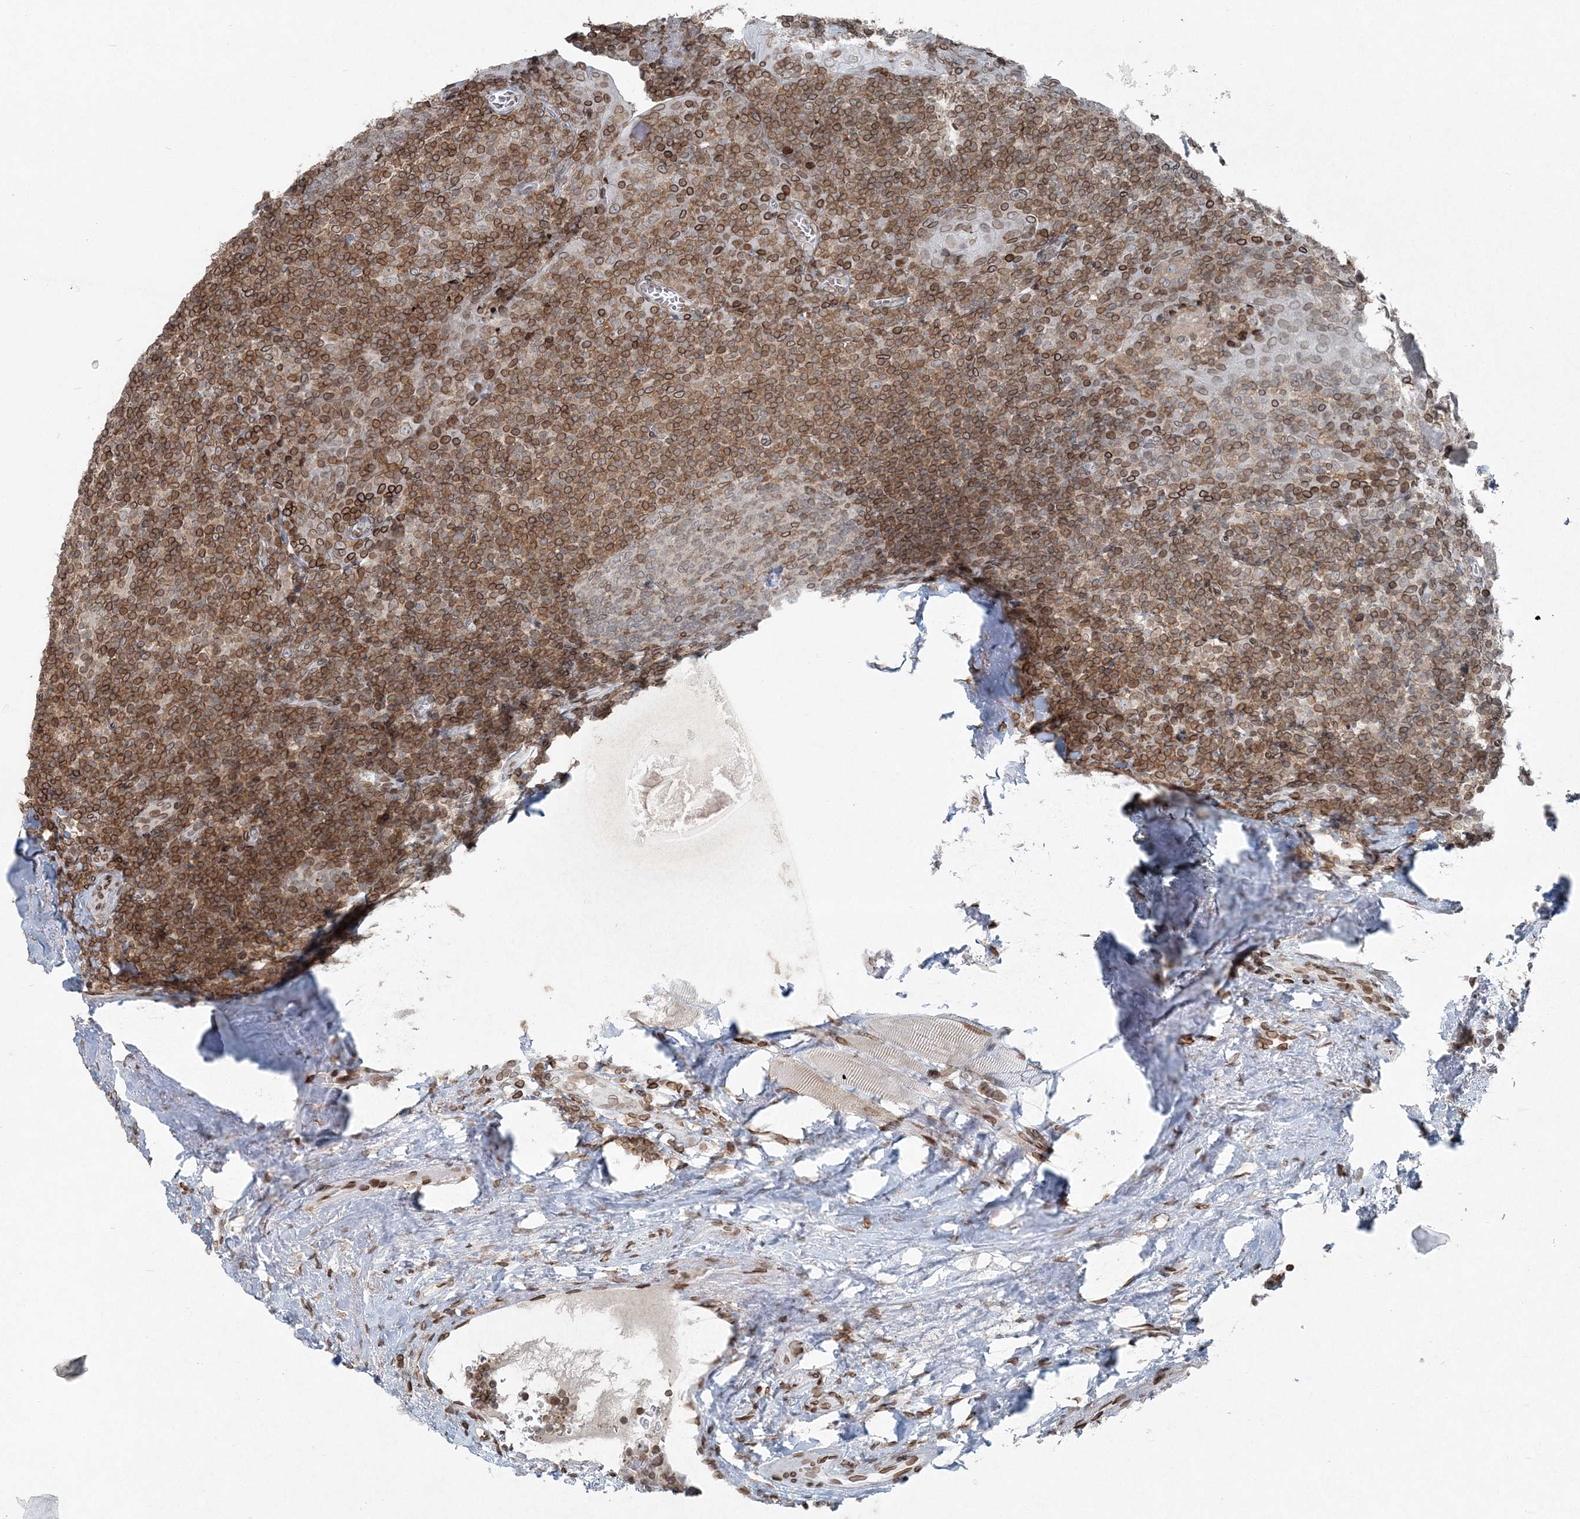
{"staining": {"intensity": "moderate", "quantity": "<25%", "location": "cytoplasmic/membranous,nuclear"}, "tissue": "tonsil", "cell_type": "Germinal center cells", "image_type": "normal", "snomed": [{"axis": "morphology", "description": "Normal tissue, NOS"}, {"axis": "topography", "description": "Tonsil"}], "caption": "IHC of normal human tonsil reveals low levels of moderate cytoplasmic/membranous,nuclear expression in approximately <25% of germinal center cells. Nuclei are stained in blue.", "gene": "GJD4", "patient": {"sex": "male", "age": 37}}